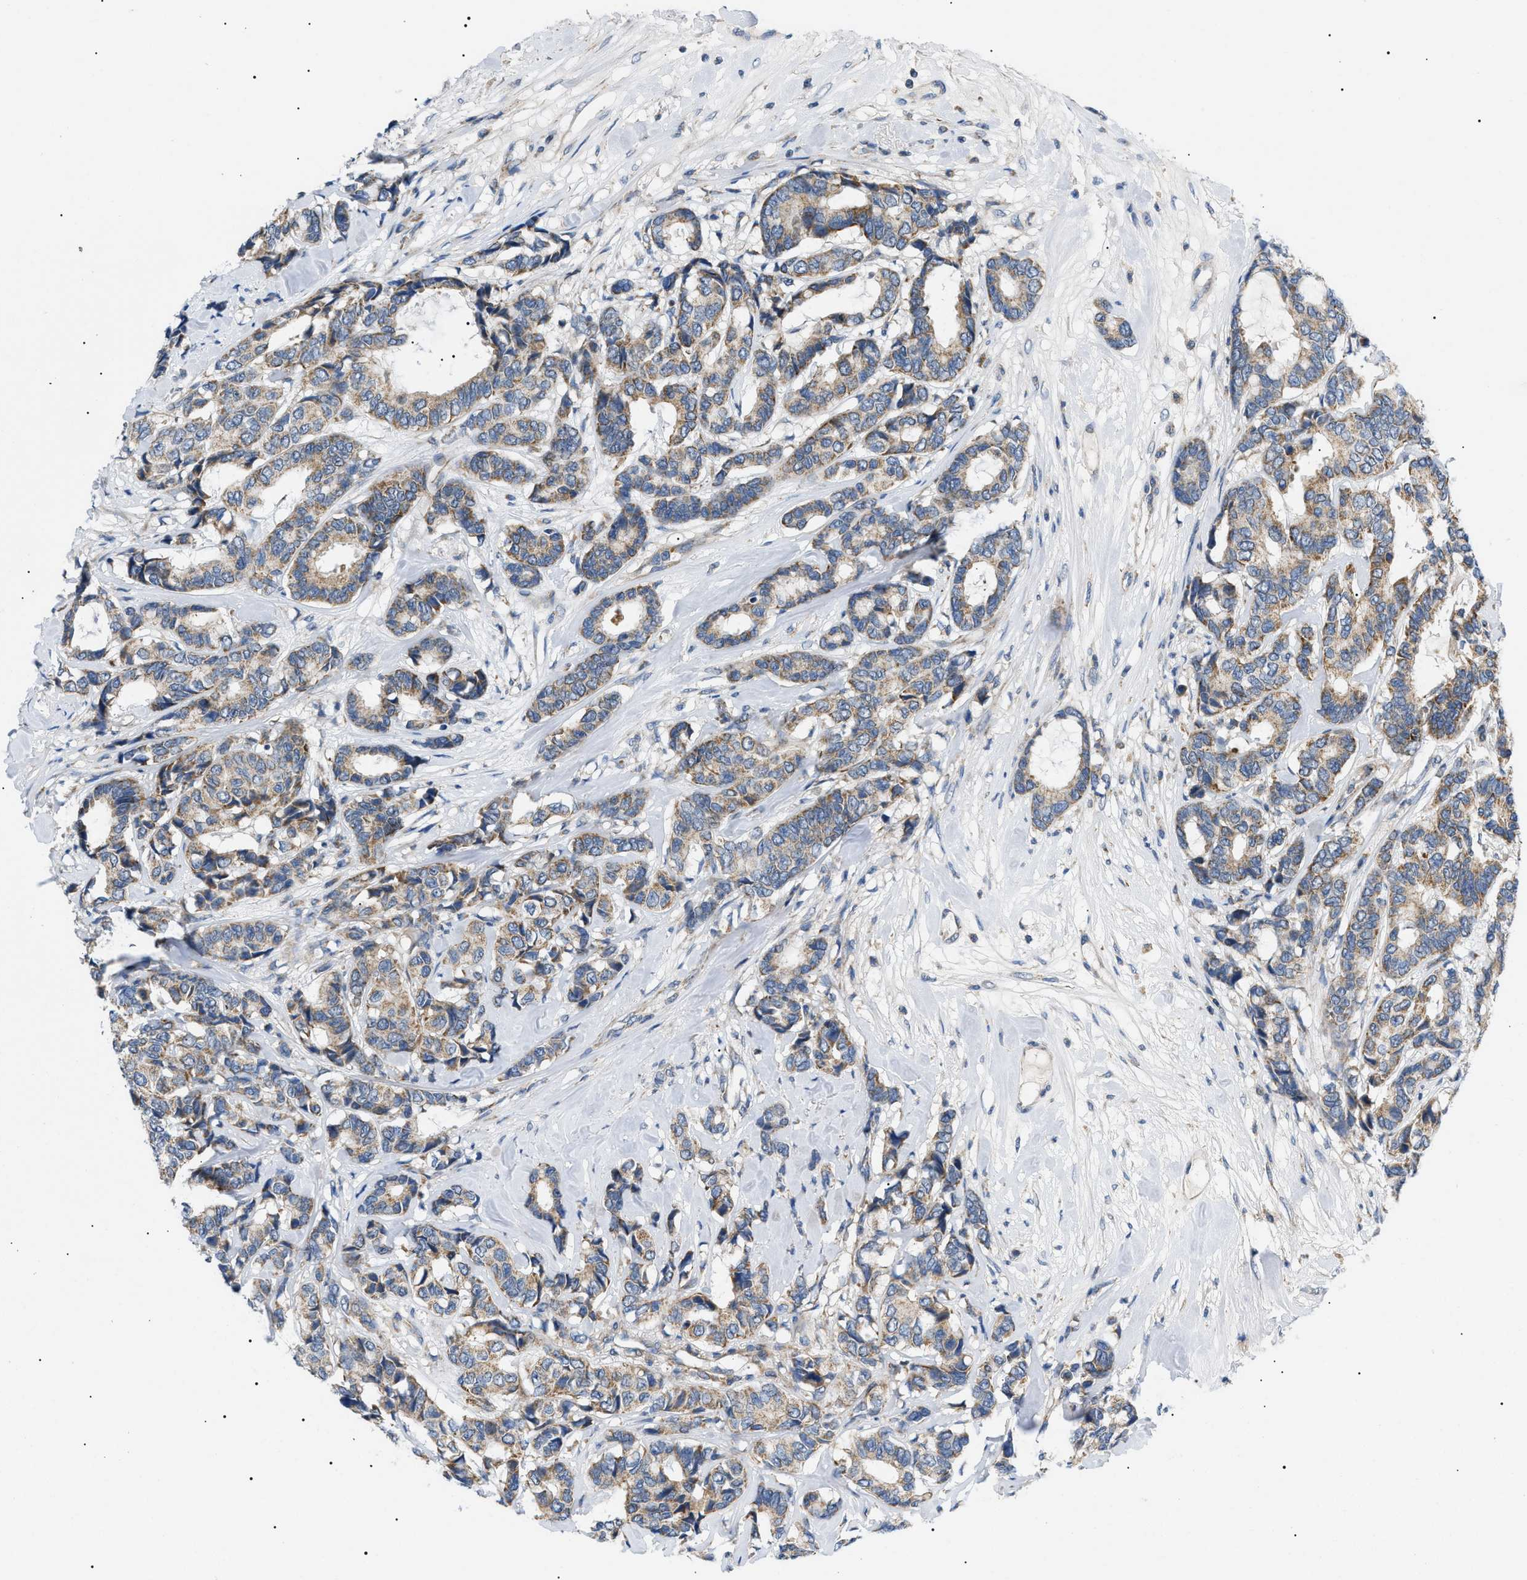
{"staining": {"intensity": "weak", "quantity": ">75%", "location": "cytoplasmic/membranous"}, "tissue": "breast cancer", "cell_type": "Tumor cells", "image_type": "cancer", "snomed": [{"axis": "morphology", "description": "Duct carcinoma"}, {"axis": "topography", "description": "Breast"}], "caption": "Brown immunohistochemical staining in human intraductal carcinoma (breast) demonstrates weak cytoplasmic/membranous staining in approximately >75% of tumor cells.", "gene": "TOMM6", "patient": {"sex": "female", "age": 87}}